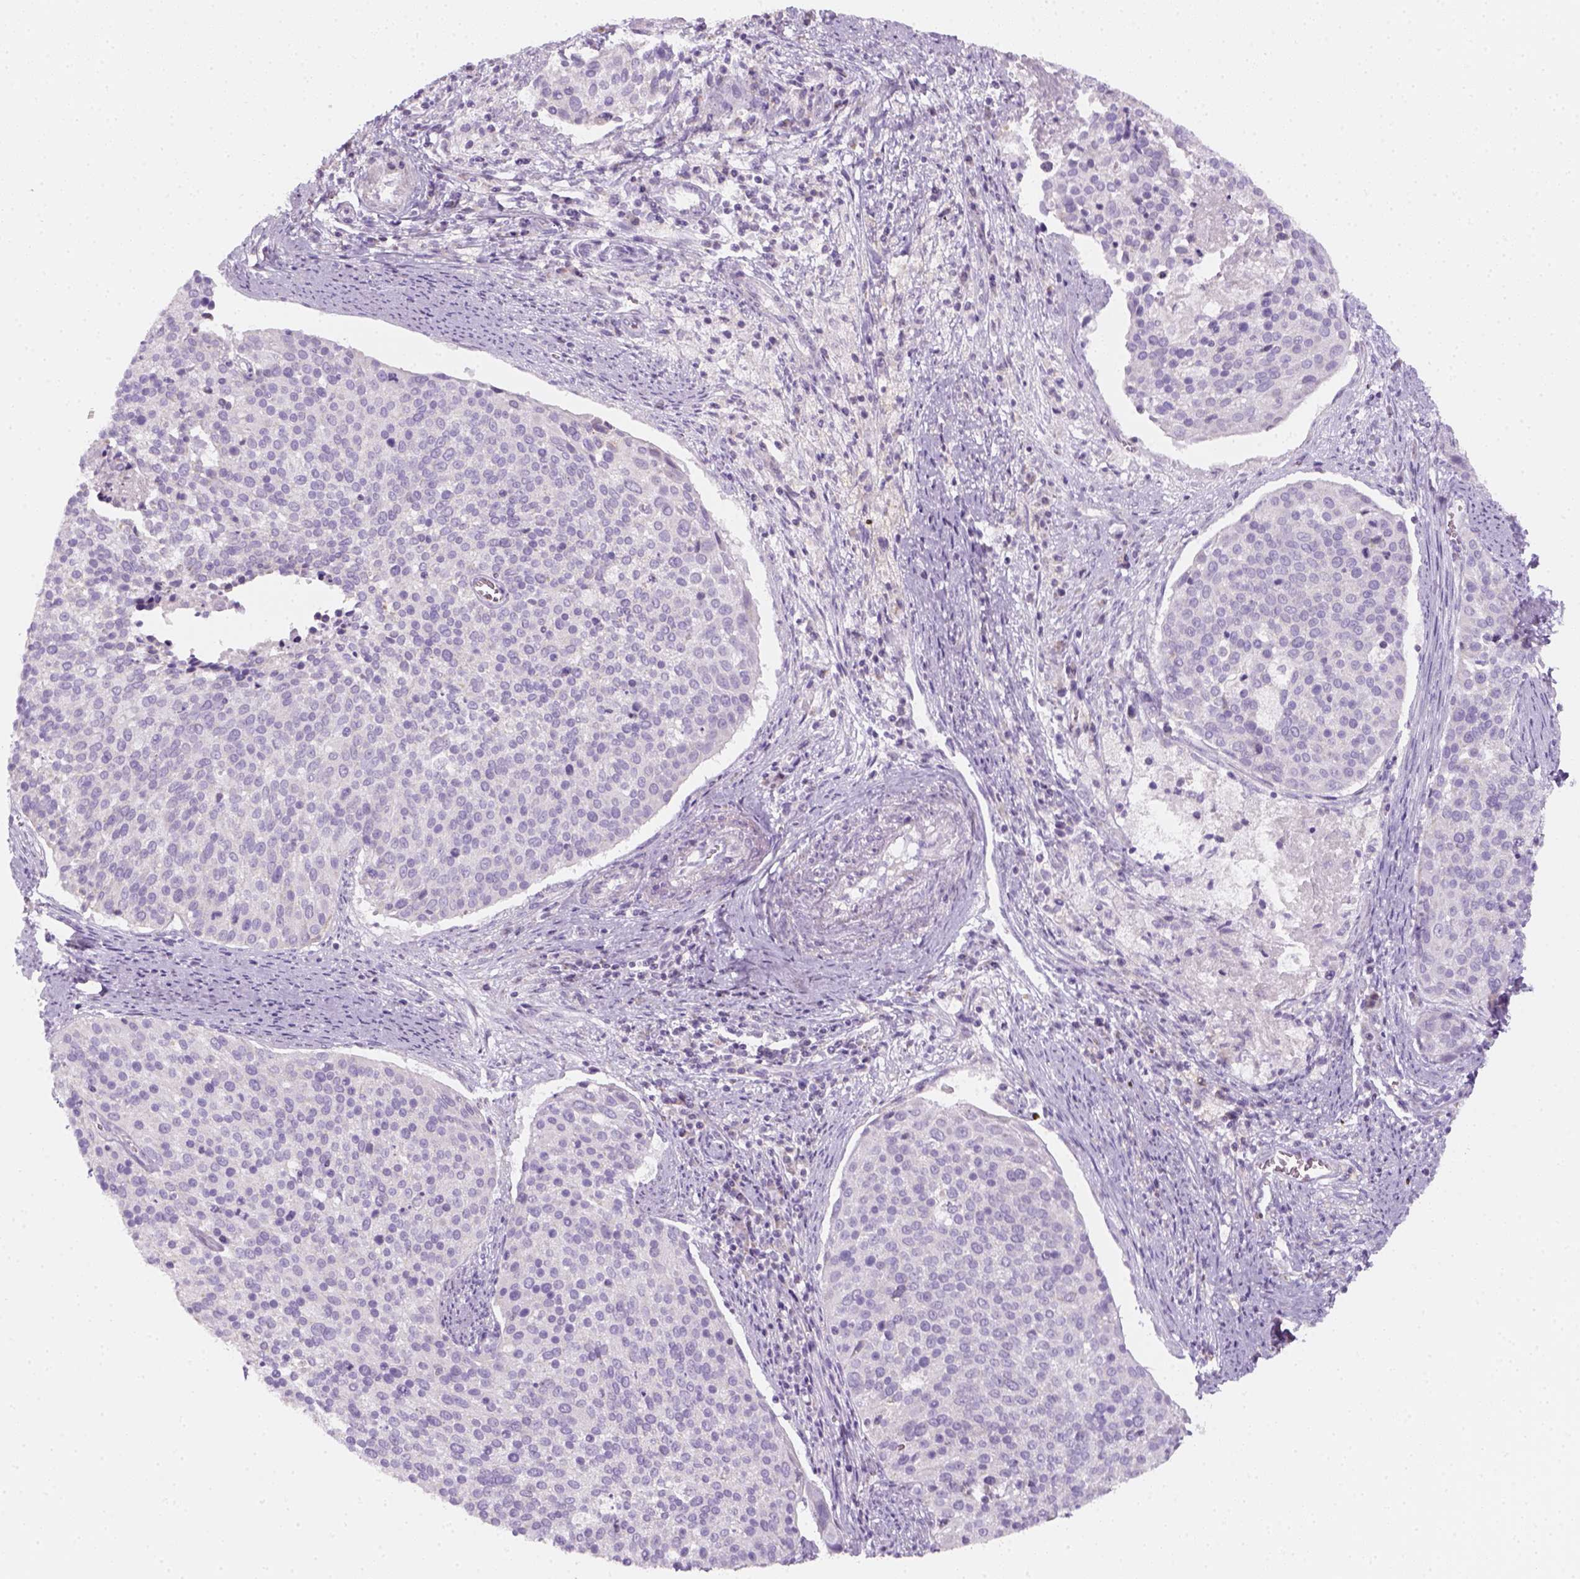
{"staining": {"intensity": "negative", "quantity": "none", "location": "none"}, "tissue": "cervical cancer", "cell_type": "Tumor cells", "image_type": "cancer", "snomed": [{"axis": "morphology", "description": "Squamous cell carcinoma, NOS"}, {"axis": "topography", "description": "Cervix"}], "caption": "IHC micrograph of cervical cancer (squamous cell carcinoma) stained for a protein (brown), which demonstrates no expression in tumor cells.", "gene": "AWAT2", "patient": {"sex": "female", "age": 39}}